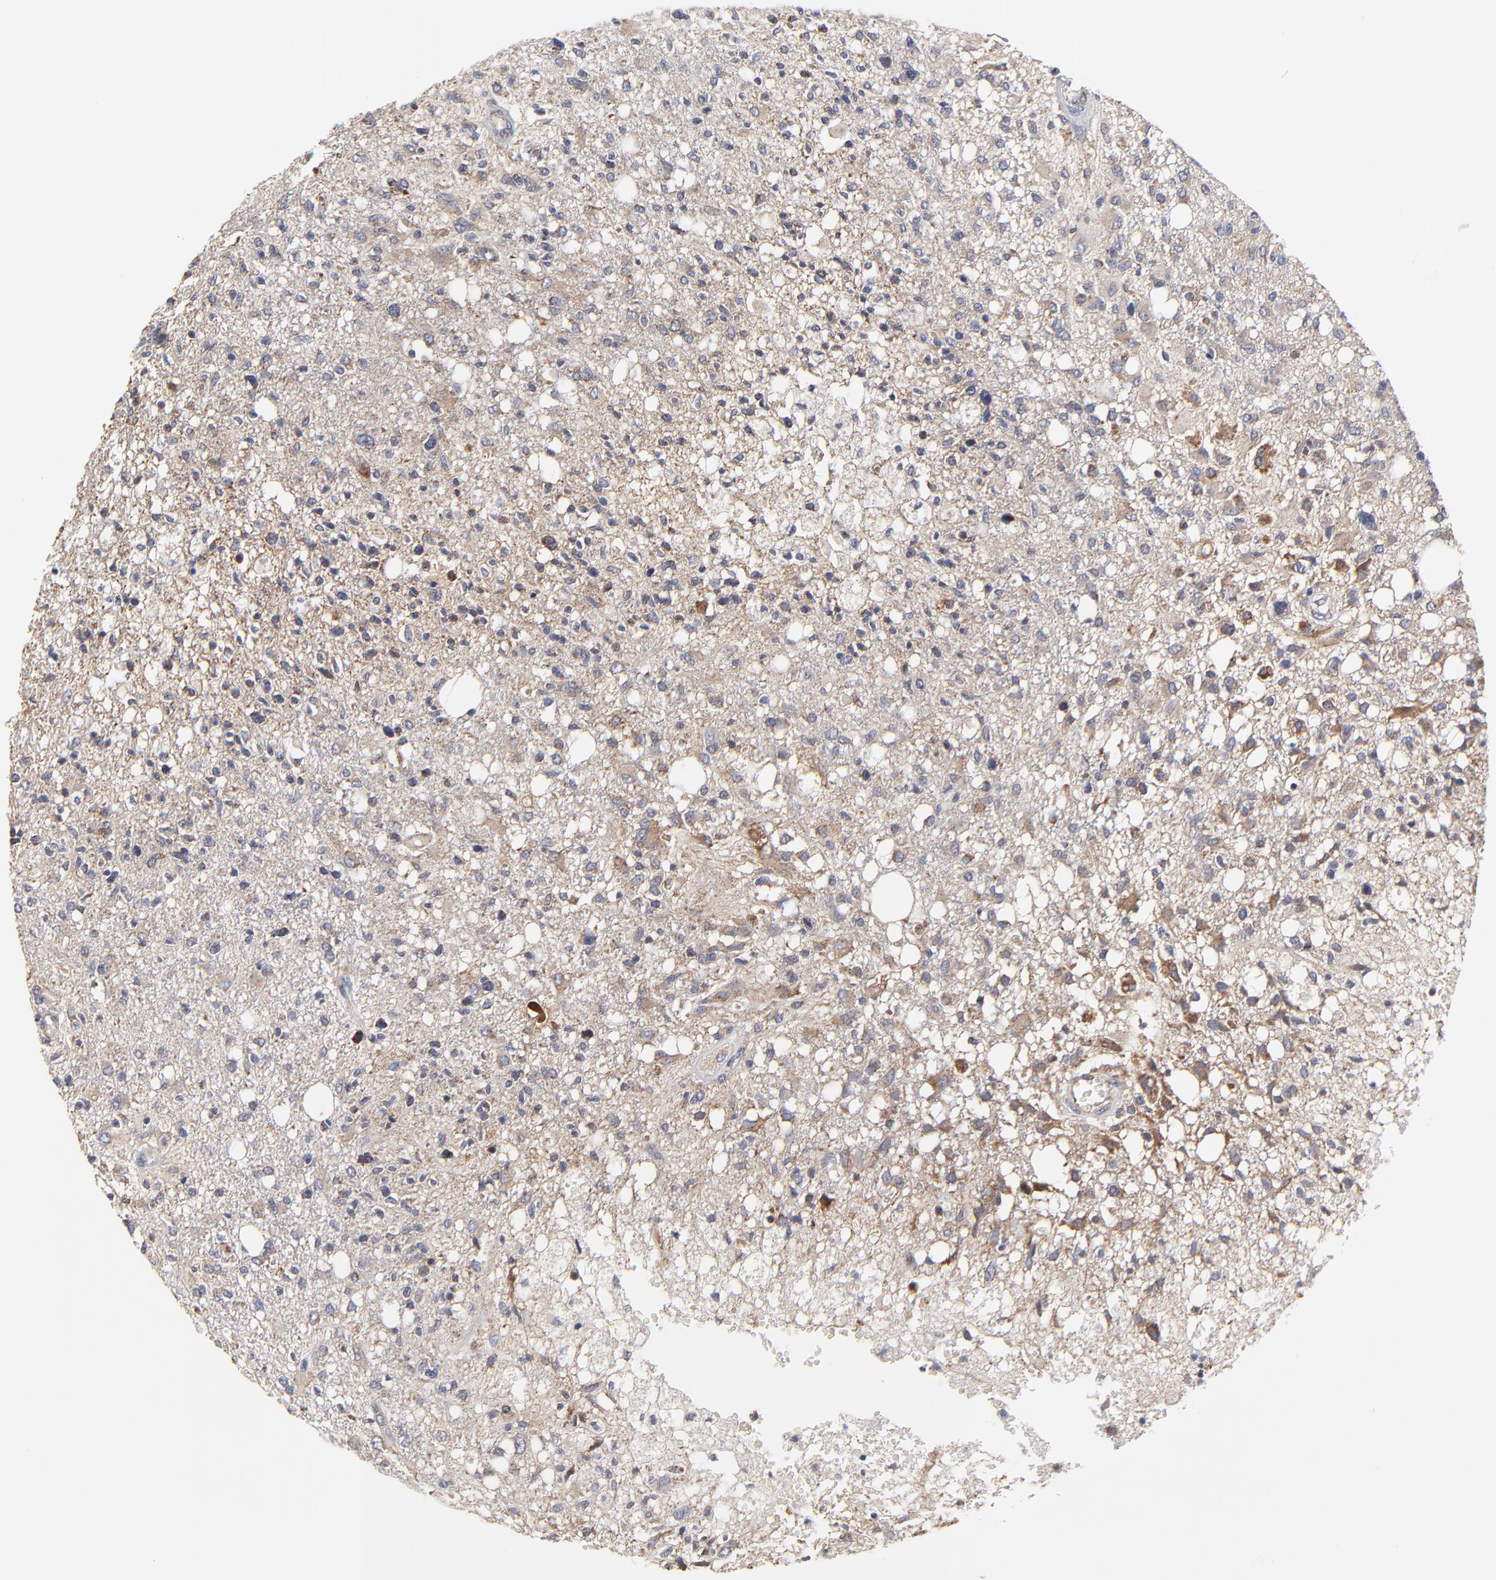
{"staining": {"intensity": "negative", "quantity": "none", "location": "none"}, "tissue": "glioma", "cell_type": "Tumor cells", "image_type": "cancer", "snomed": [{"axis": "morphology", "description": "Glioma, malignant, High grade"}, {"axis": "topography", "description": "Cerebral cortex"}], "caption": "Immunohistochemistry (IHC) of human glioma demonstrates no expression in tumor cells.", "gene": "ZNF550", "patient": {"sex": "male", "age": 76}}